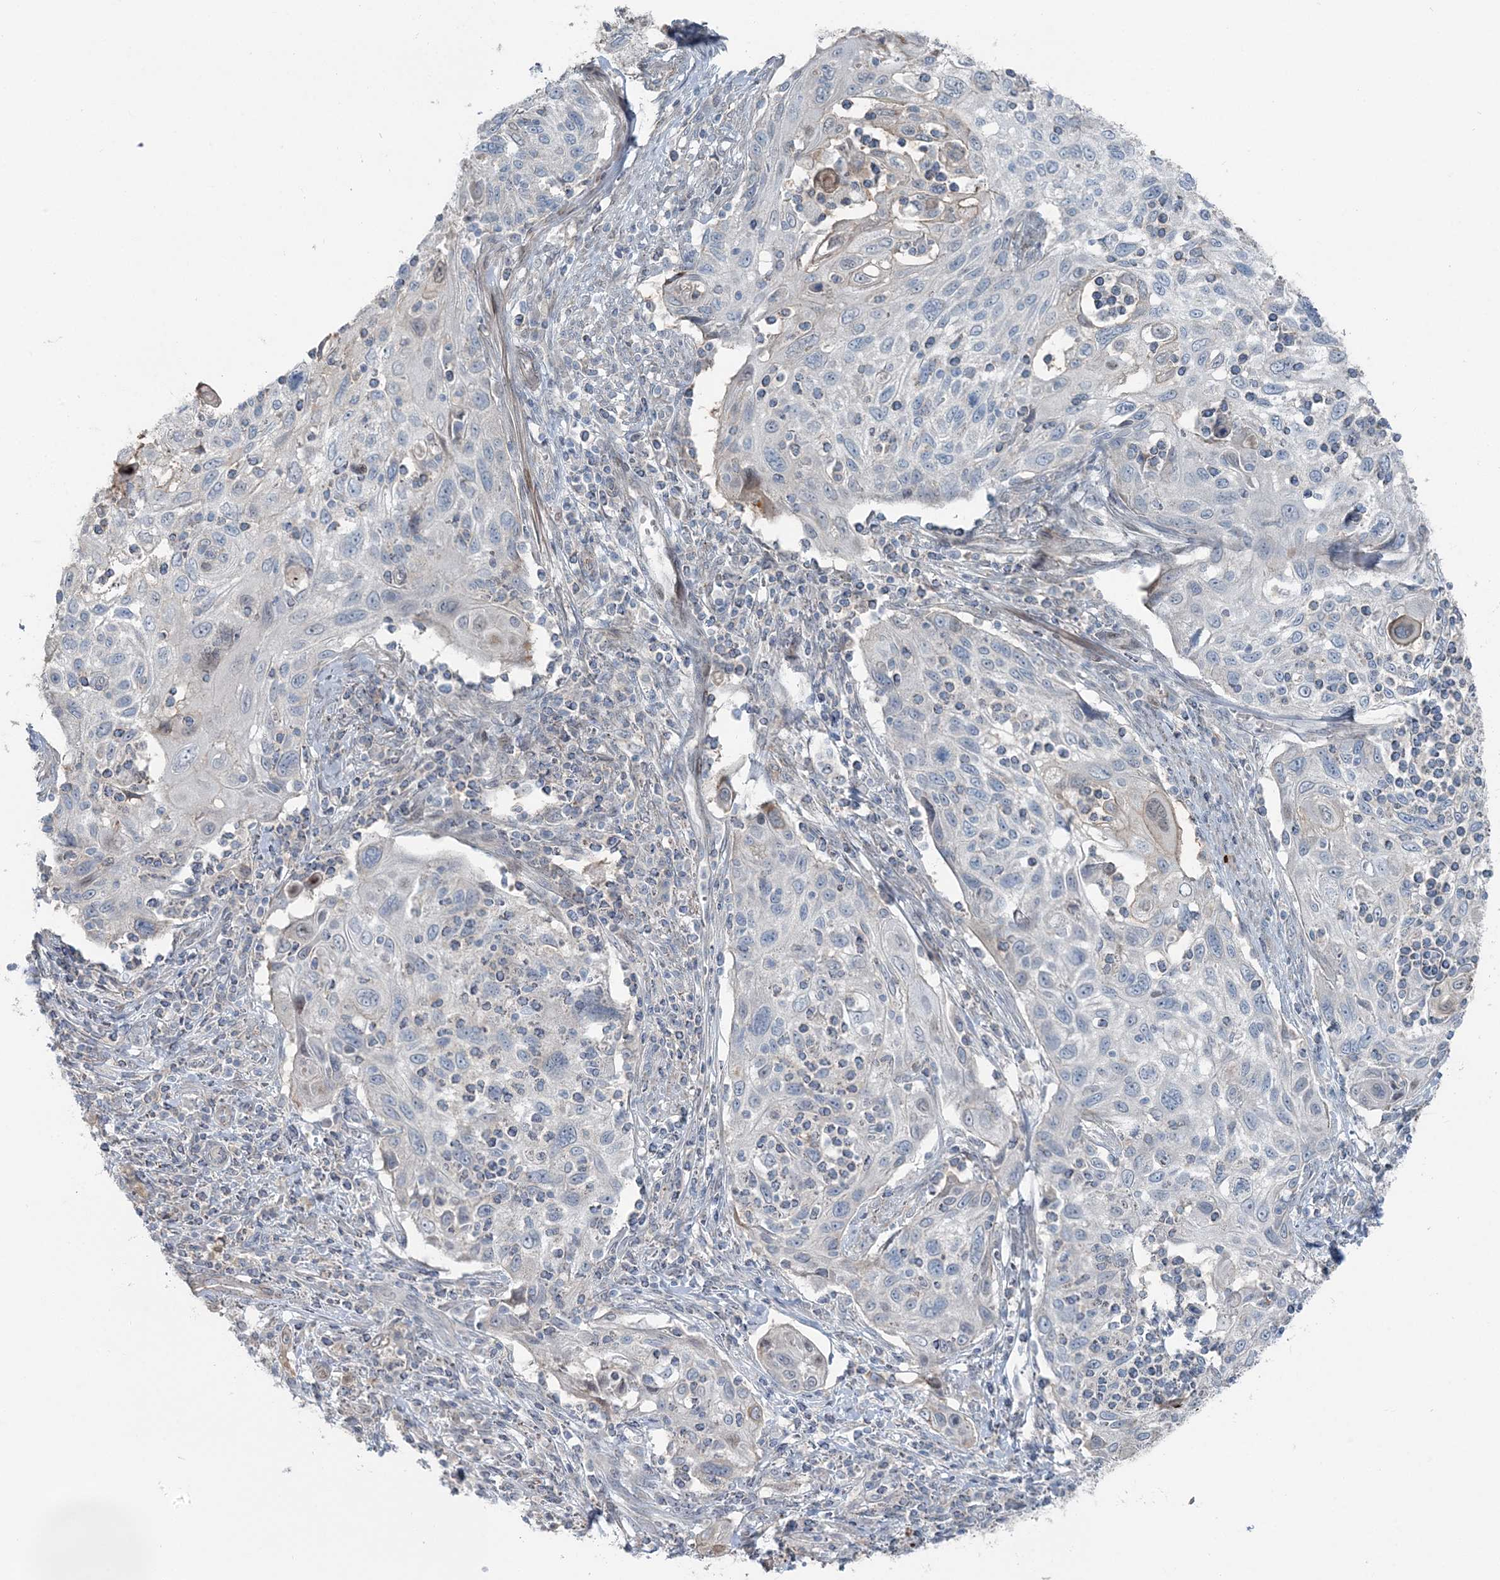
{"staining": {"intensity": "negative", "quantity": "none", "location": "none"}, "tissue": "cervical cancer", "cell_type": "Tumor cells", "image_type": "cancer", "snomed": [{"axis": "morphology", "description": "Squamous cell carcinoma, NOS"}, {"axis": "topography", "description": "Cervix"}], "caption": "A high-resolution micrograph shows immunohistochemistry staining of cervical cancer (squamous cell carcinoma), which displays no significant expression in tumor cells. Brightfield microscopy of immunohistochemistry (IHC) stained with DAB (3,3'-diaminobenzidine) (brown) and hematoxylin (blue), captured at high magnification.", "gene": "FBXL17", "patient": {"sex": "female", "age": 70}}